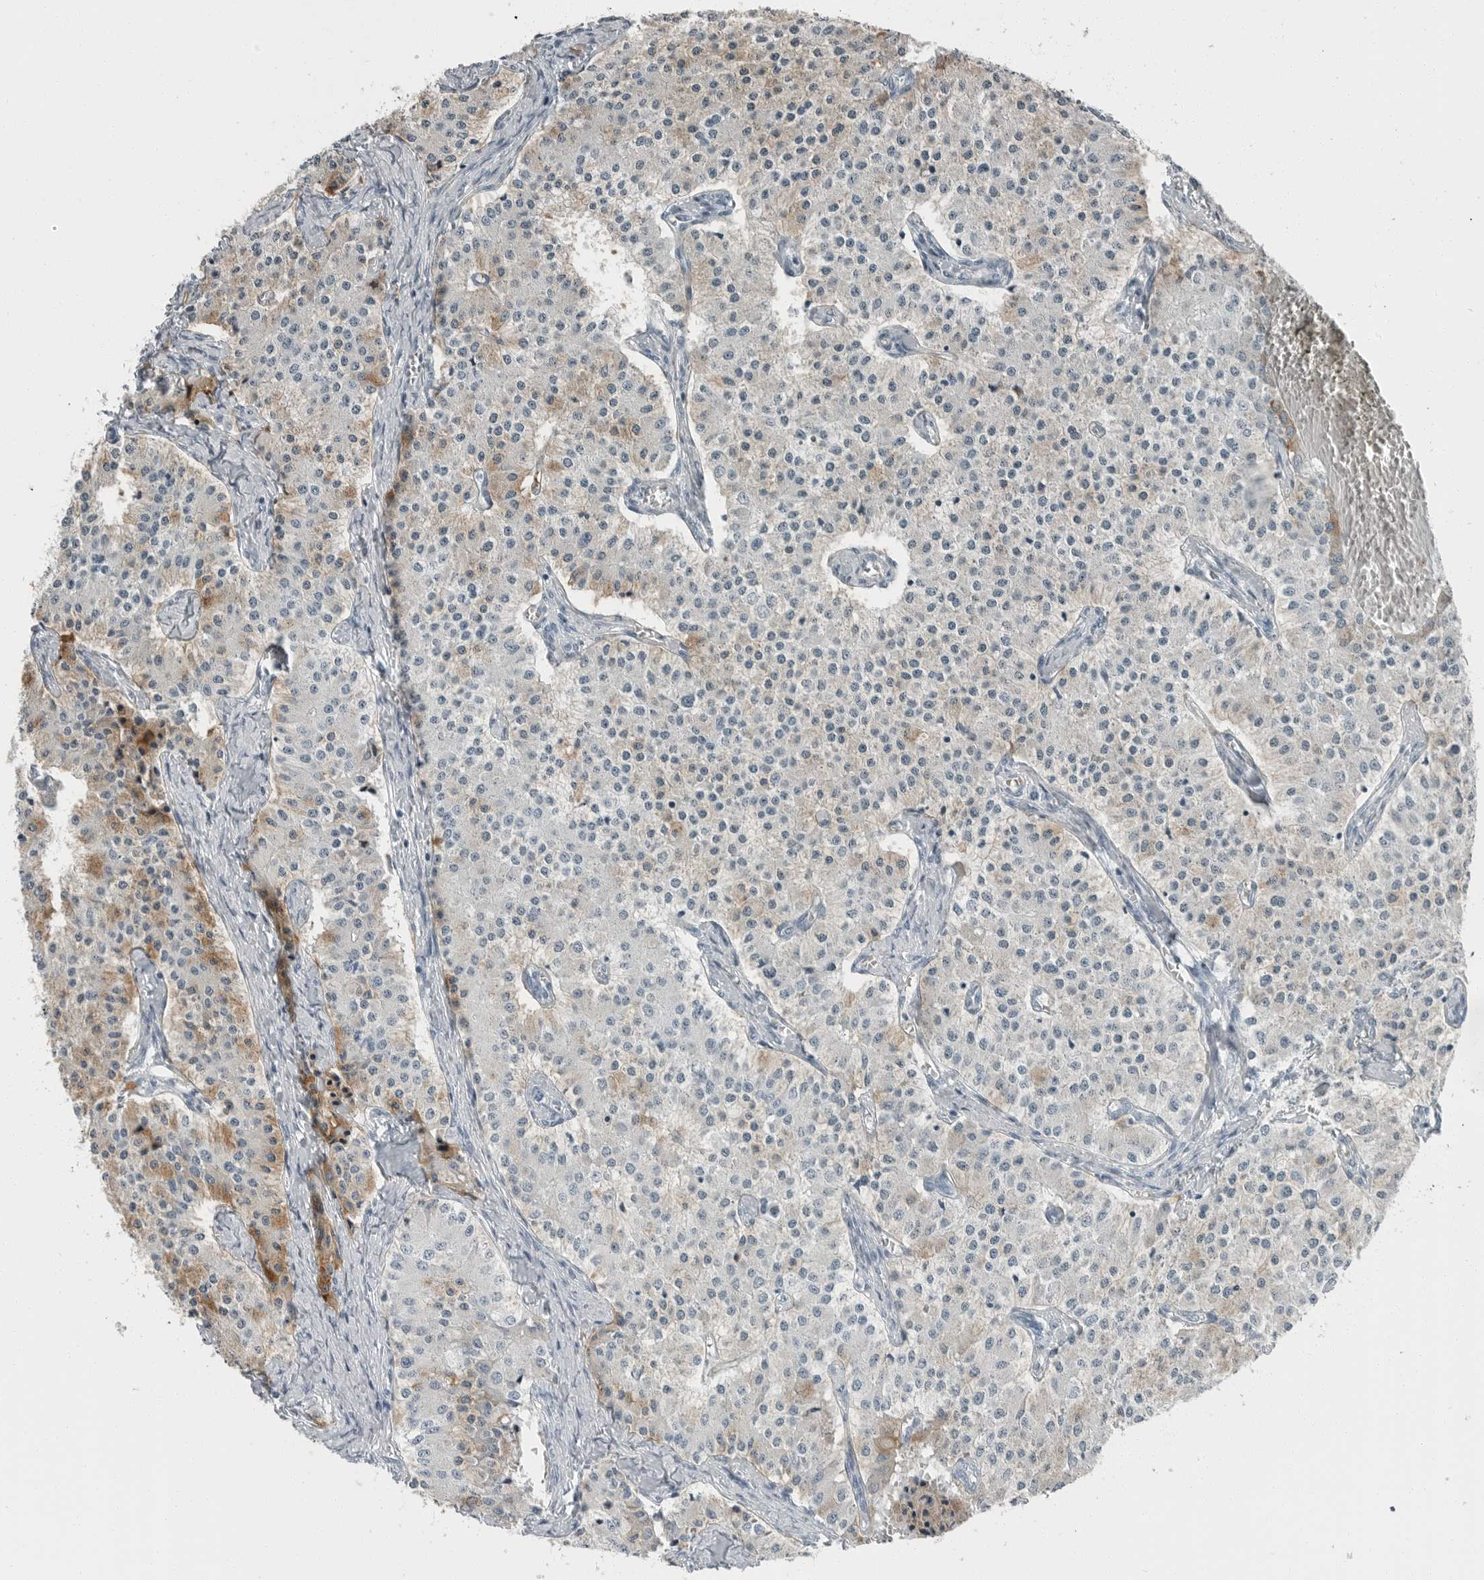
{"staining": {"intensity": "moderate", "quantity": "<25%", "location": "cytoplasmic/membranous"}, "tissue": "carcinoid", "cell_type": "Tumor cells", "image_type": "cancer", "snomed": [{"axis": "morphology", "description": "Carcinoid, malignant, NOS"}, {"axis": "topography", "description": "Colon"}], "caption": "Carcinoid (malignant) stained with IHC demonstrates moderate cytoplasmic/membranous positivity in approximately <25% of tumor cells. (brown staining indicates protein expression, while blue staining denotes nuclei).", "gene": "ZPBP2", "patient": {"sex": "female", "age": 52}}